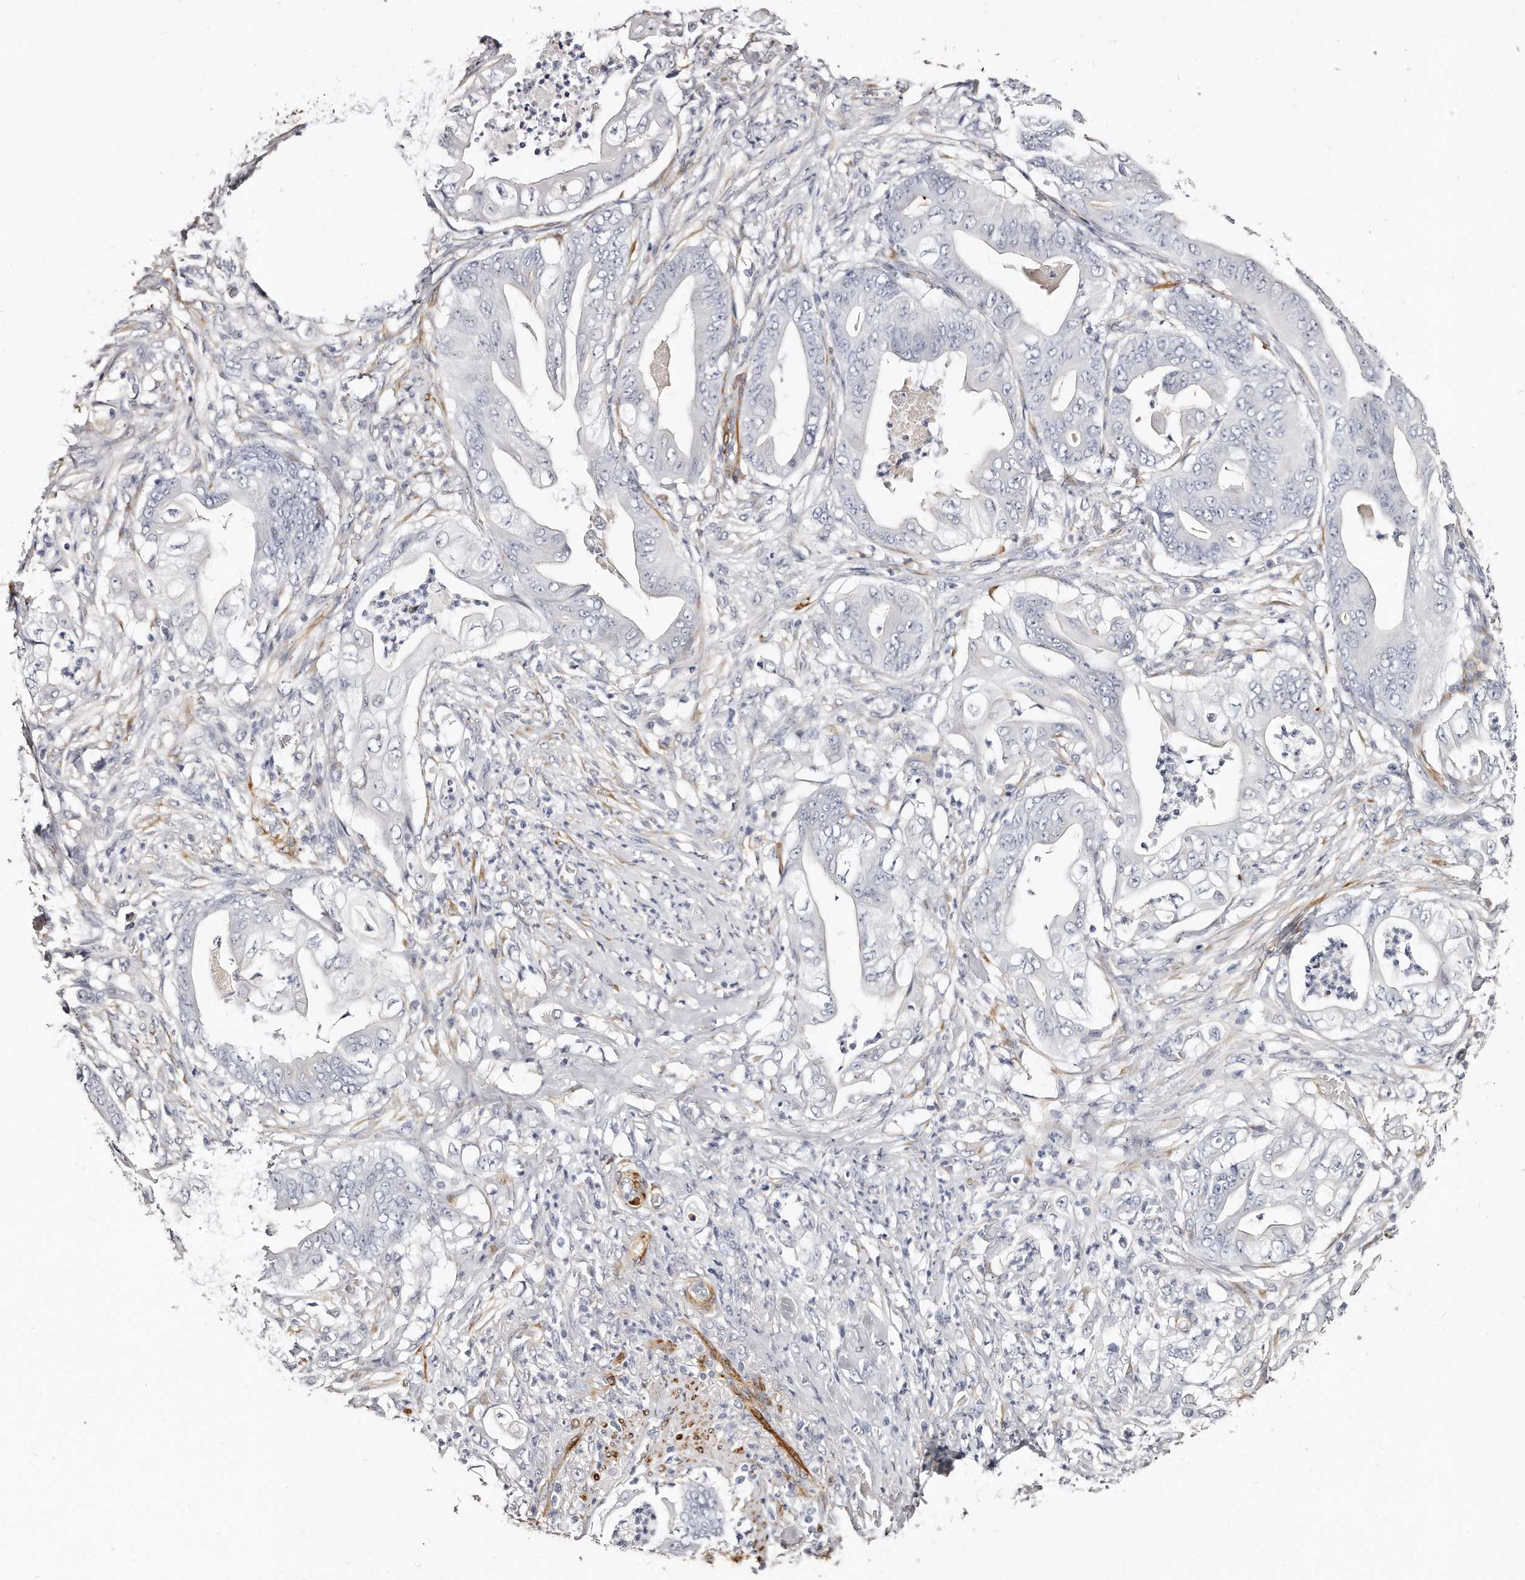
{"staining": {"intensity": "negative", "quantity": "none", "location": "none"}, "tissue": "stomach cancer", "cell_type": "Tumor cells", "image_type": "cancer", "snomed": [{"axis": "morphology", "description": "Adenocarcinoma, NOS"}, {"axis": "topography", "description": "Stomach"}], "caption": "Immunohistochemical staining of human stomach cancer (adenocarcinoma) shows no significant positivity in tumor cells.", "gene": "LMOD1", "patient": {"sex": "female", "age": 73}}